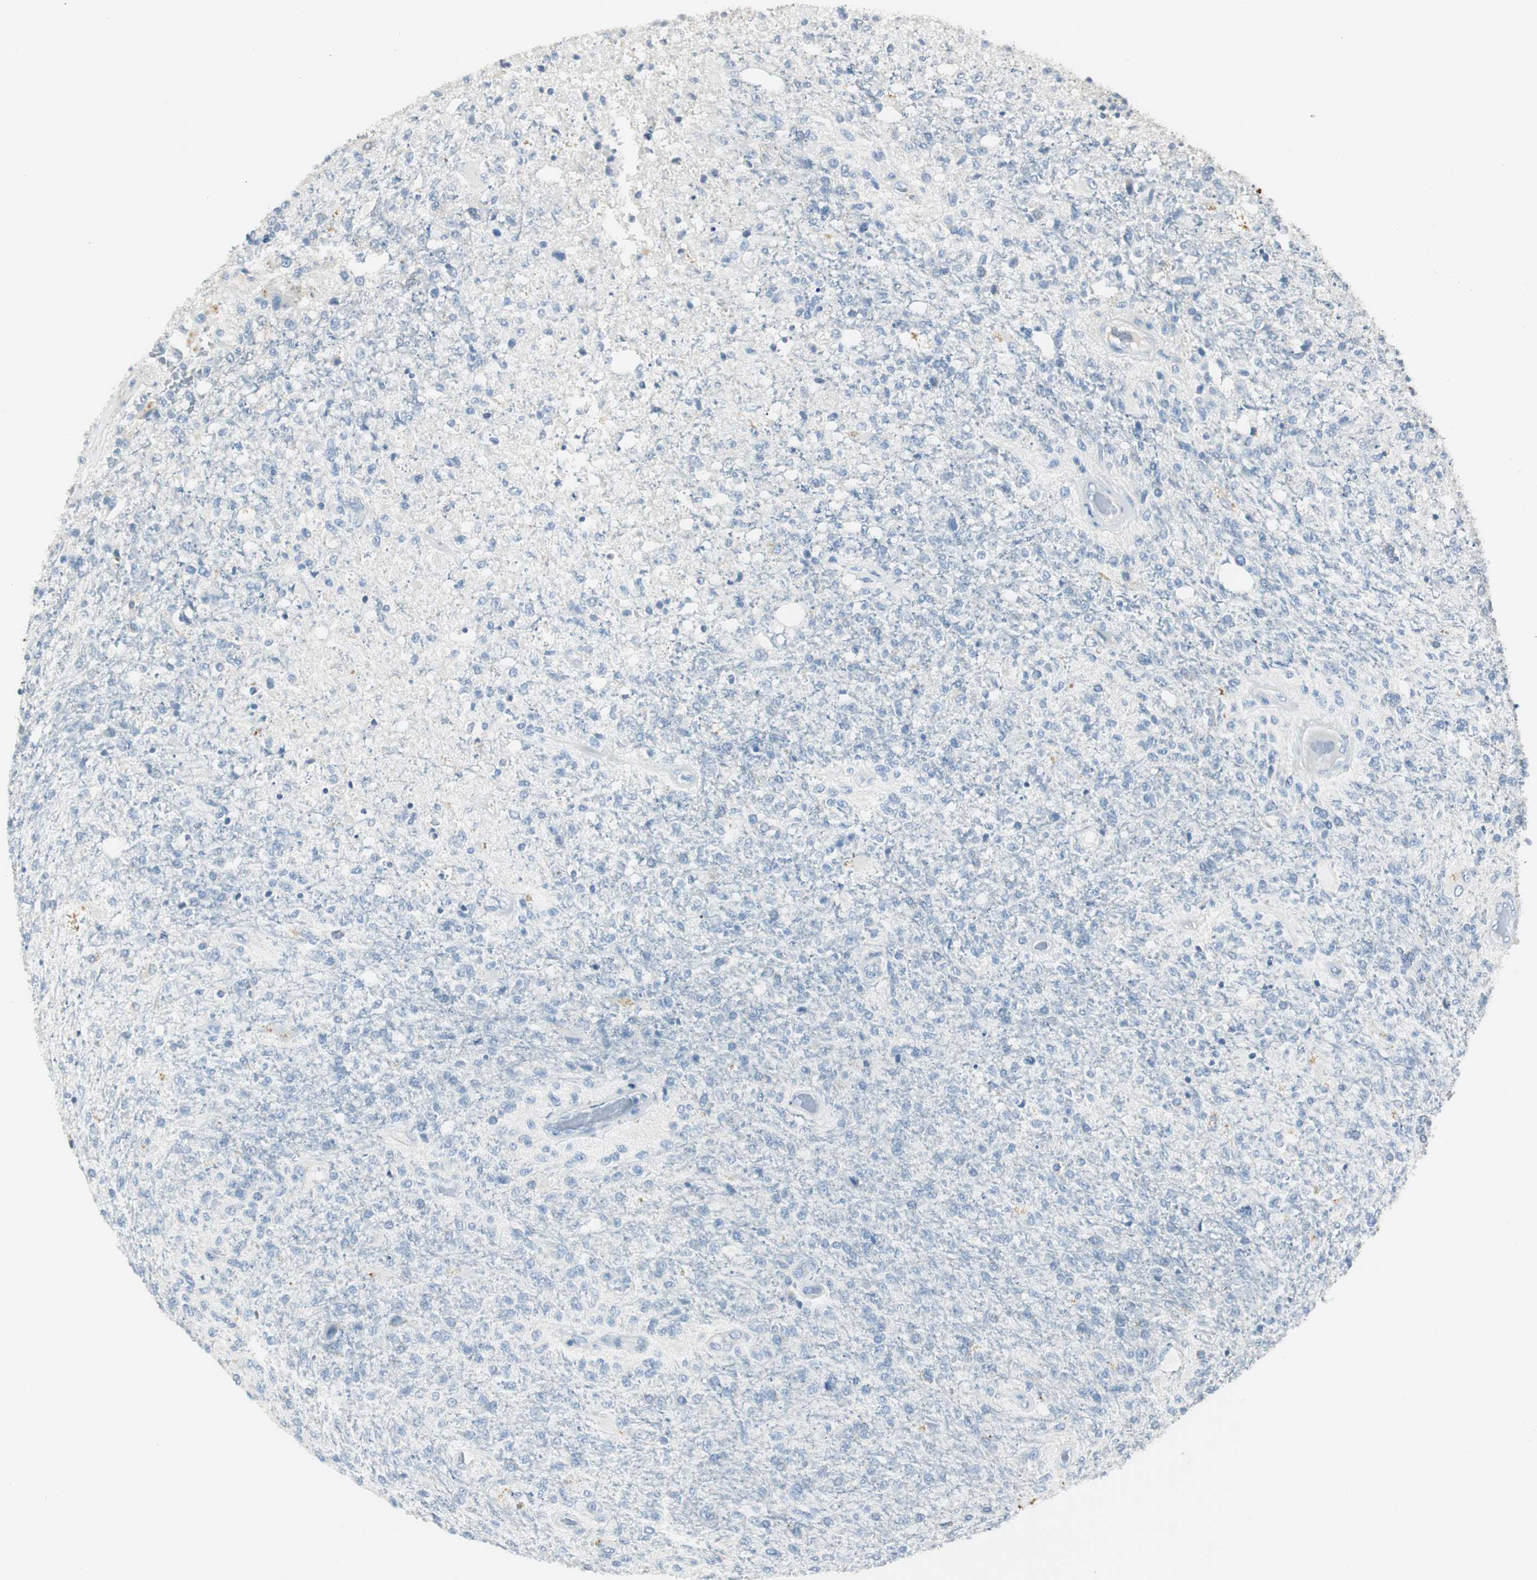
{"staining": {"intensity": "negative", "quantity": "none", "location": "none"}, "tissue": "glioma", "cell_type": "Tumor cells", "image_type": "cancer", "snomed": [{"axis": "morphology", "description": "Normal tissue, NOS"}, {"axis": "morphology", "description": "Glioma, malignant, High grade"}, {"axis": "topography", "description": "Cerebral cortex"}], "caption": "Immunohistochemical staining of human malignant high-grade glioma demonstrates no significant staining in tumor cells.", "gene": "LRP2", "patient": {"sex": "male", "age": 77}}